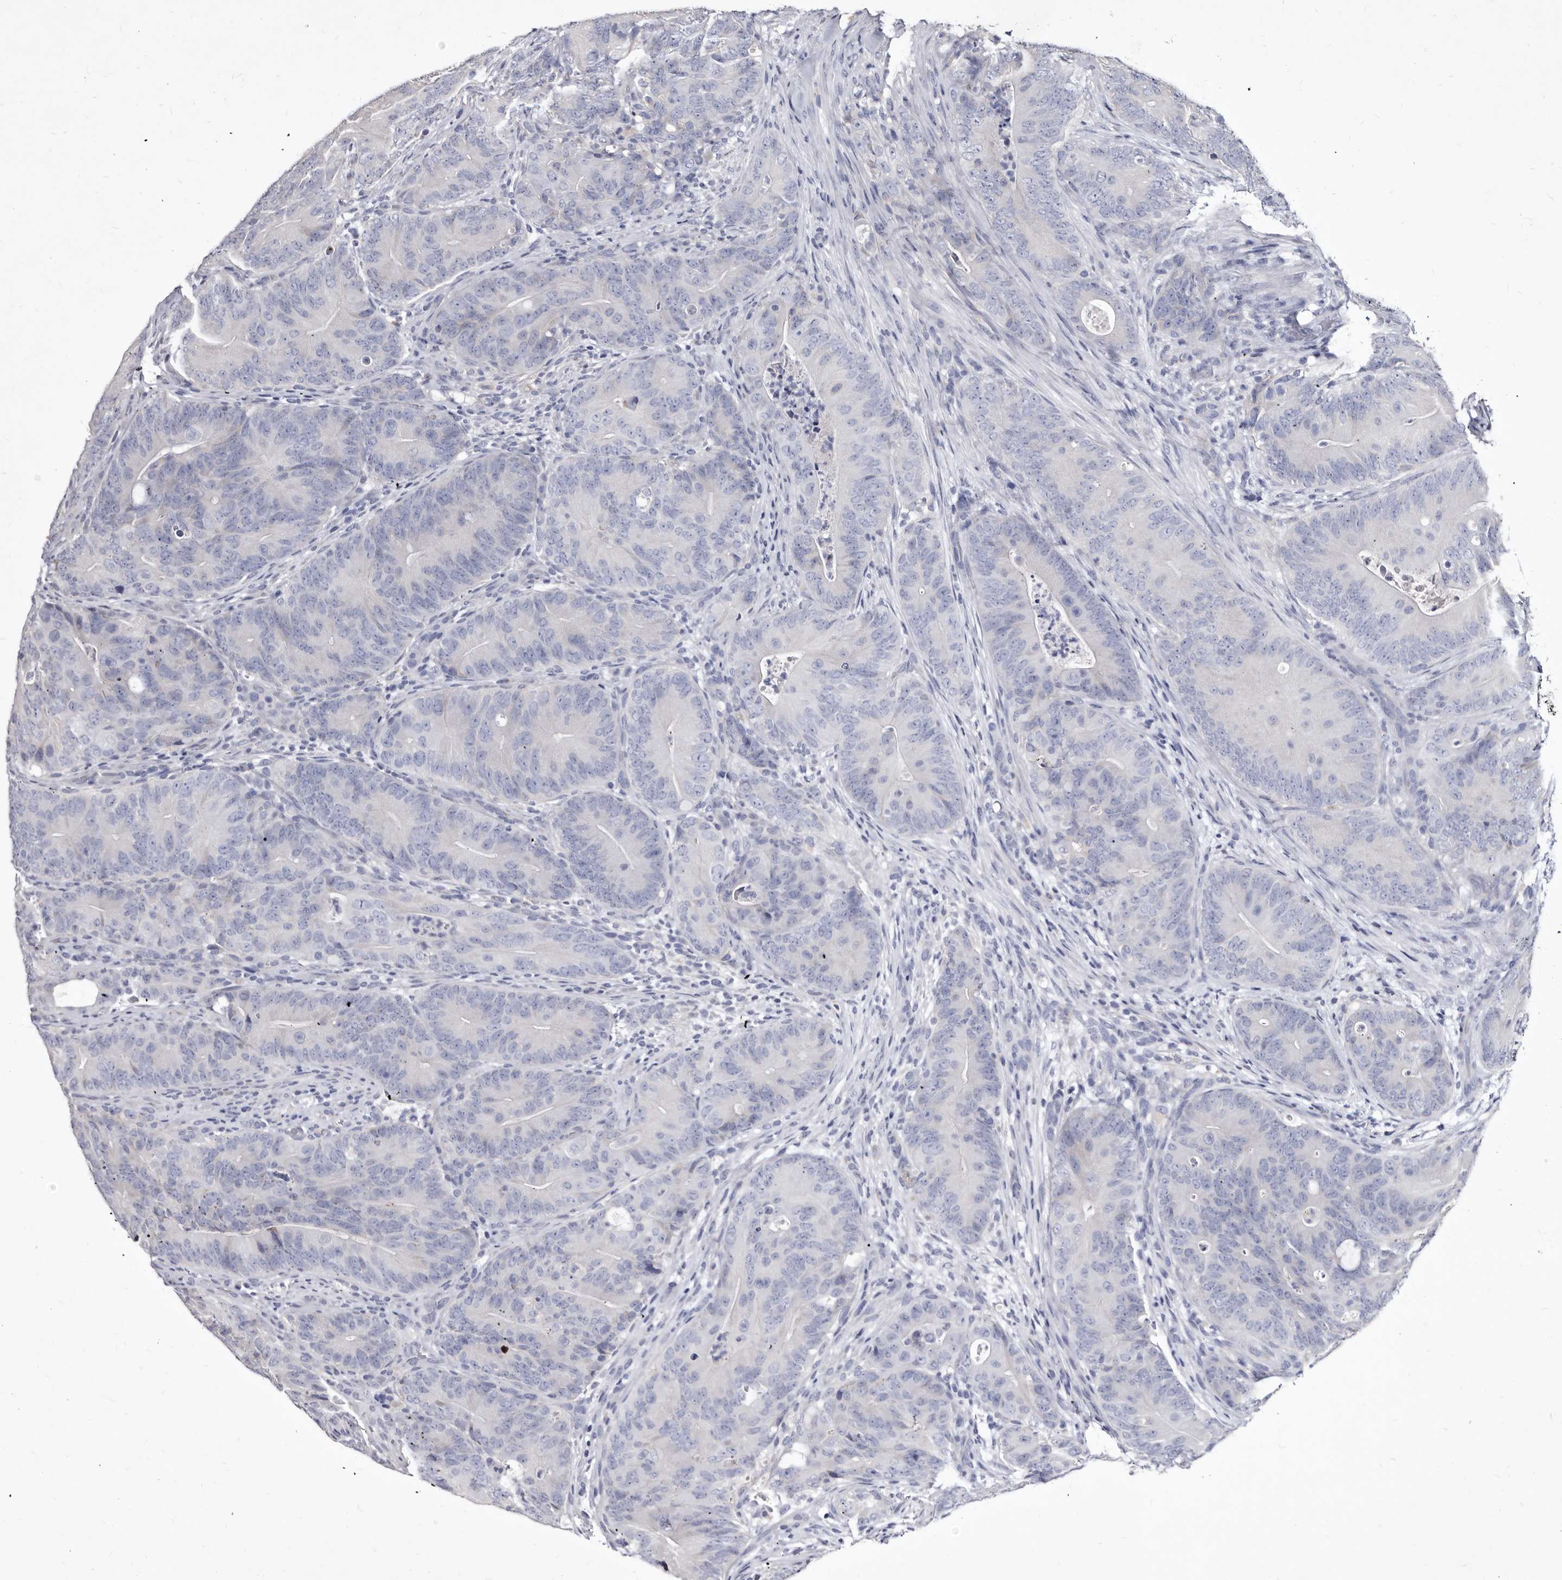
{"staining": {"intensity": "negative", "quantity": "none", "location": "none"}, "tissue": "colorectal cancer", "cell_type": "Tumor cells", "image_type": "cancer", "snomed": [{"axis": "morphology", "description": "Normal tissue, NOS"}, {"axis": "topography", "description": "Colon"}], "caption": "An immunohistochemistry (IHC) micrograph of colorectal cancer is shown. There is no staining in tumor cells of colorectal cancer.", "gene": "SLC39A2", "patient": {"sex": "female", "age": 82}}